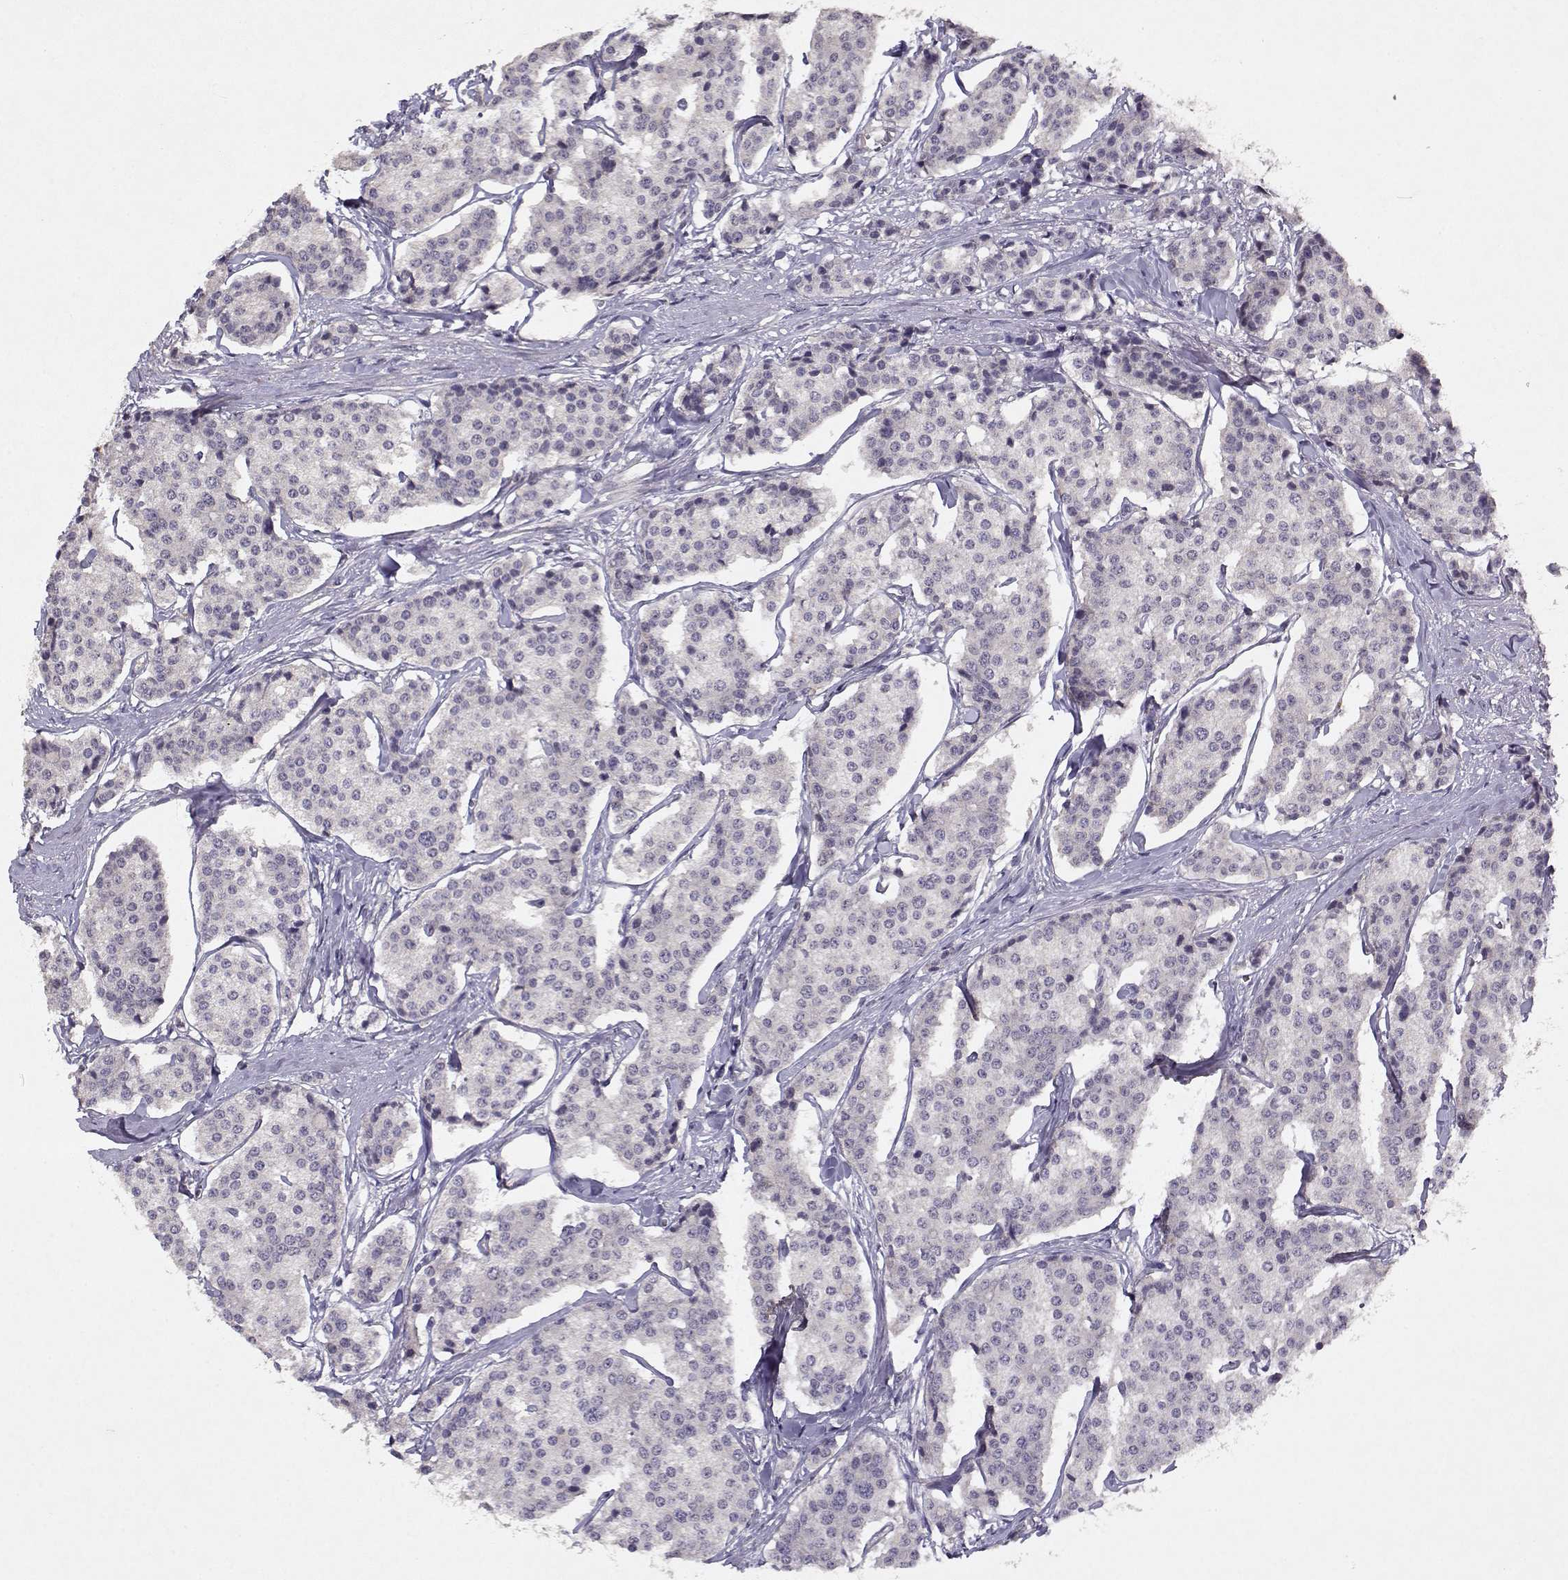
{"staining": {"intensity": "negative", "quantity": "none", "location": "none"}, "tissue": "carcinoid", "cell_type": "Tumor cells", "image_type": "cancer", "snomed": [{"axis": "morphology", "description": "Carcinoid, malignant, NOS"}, {"axis": "topography", "description": "Small intestine"}], "caption": "Tumor cells show no significant protein expression in carcinoid.", "gene": "BMX", "patient": {"sex": "female", "age": 65}}